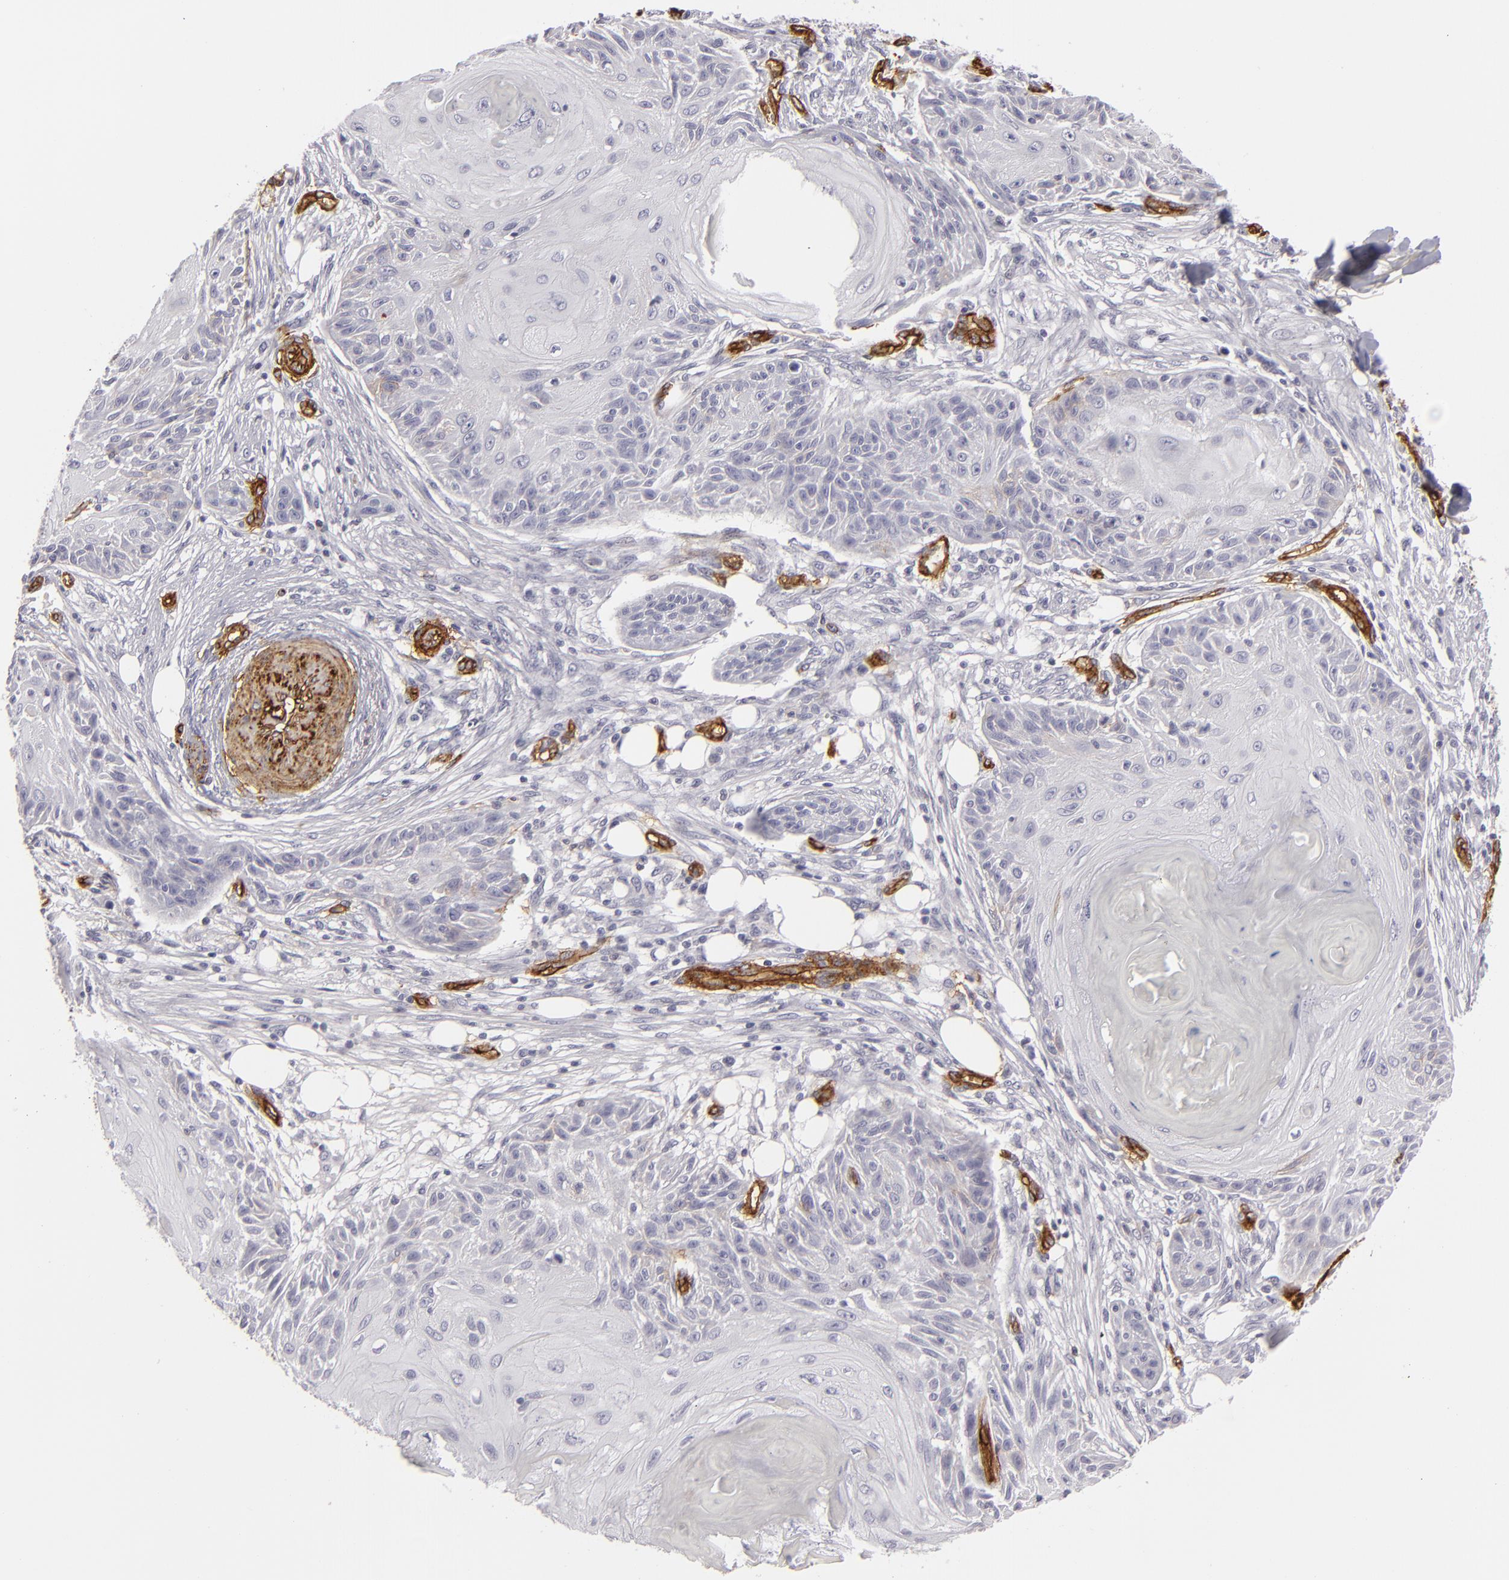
{"staining": {"intensity": "negative", "quantity": "none", "location": "none"}, "tissue": "skin cancer", "cell_type": "Tumor cells", "image_type": "cancer", "snomed": [{"axis": "morphology", "description": "Squamous cell carcinoma, NOS"}, {"axis": "topography", "description": "Skin"}], "caption": "An immunohistochemistry photomicrograph of skin cancer (squamous cell carcinoma) is shown. There is no staining in tumor cells of skin cancer (squamous cell carcinoma).", "gene": "MCAM", "patient": {"sex": "female", "age": 88}}